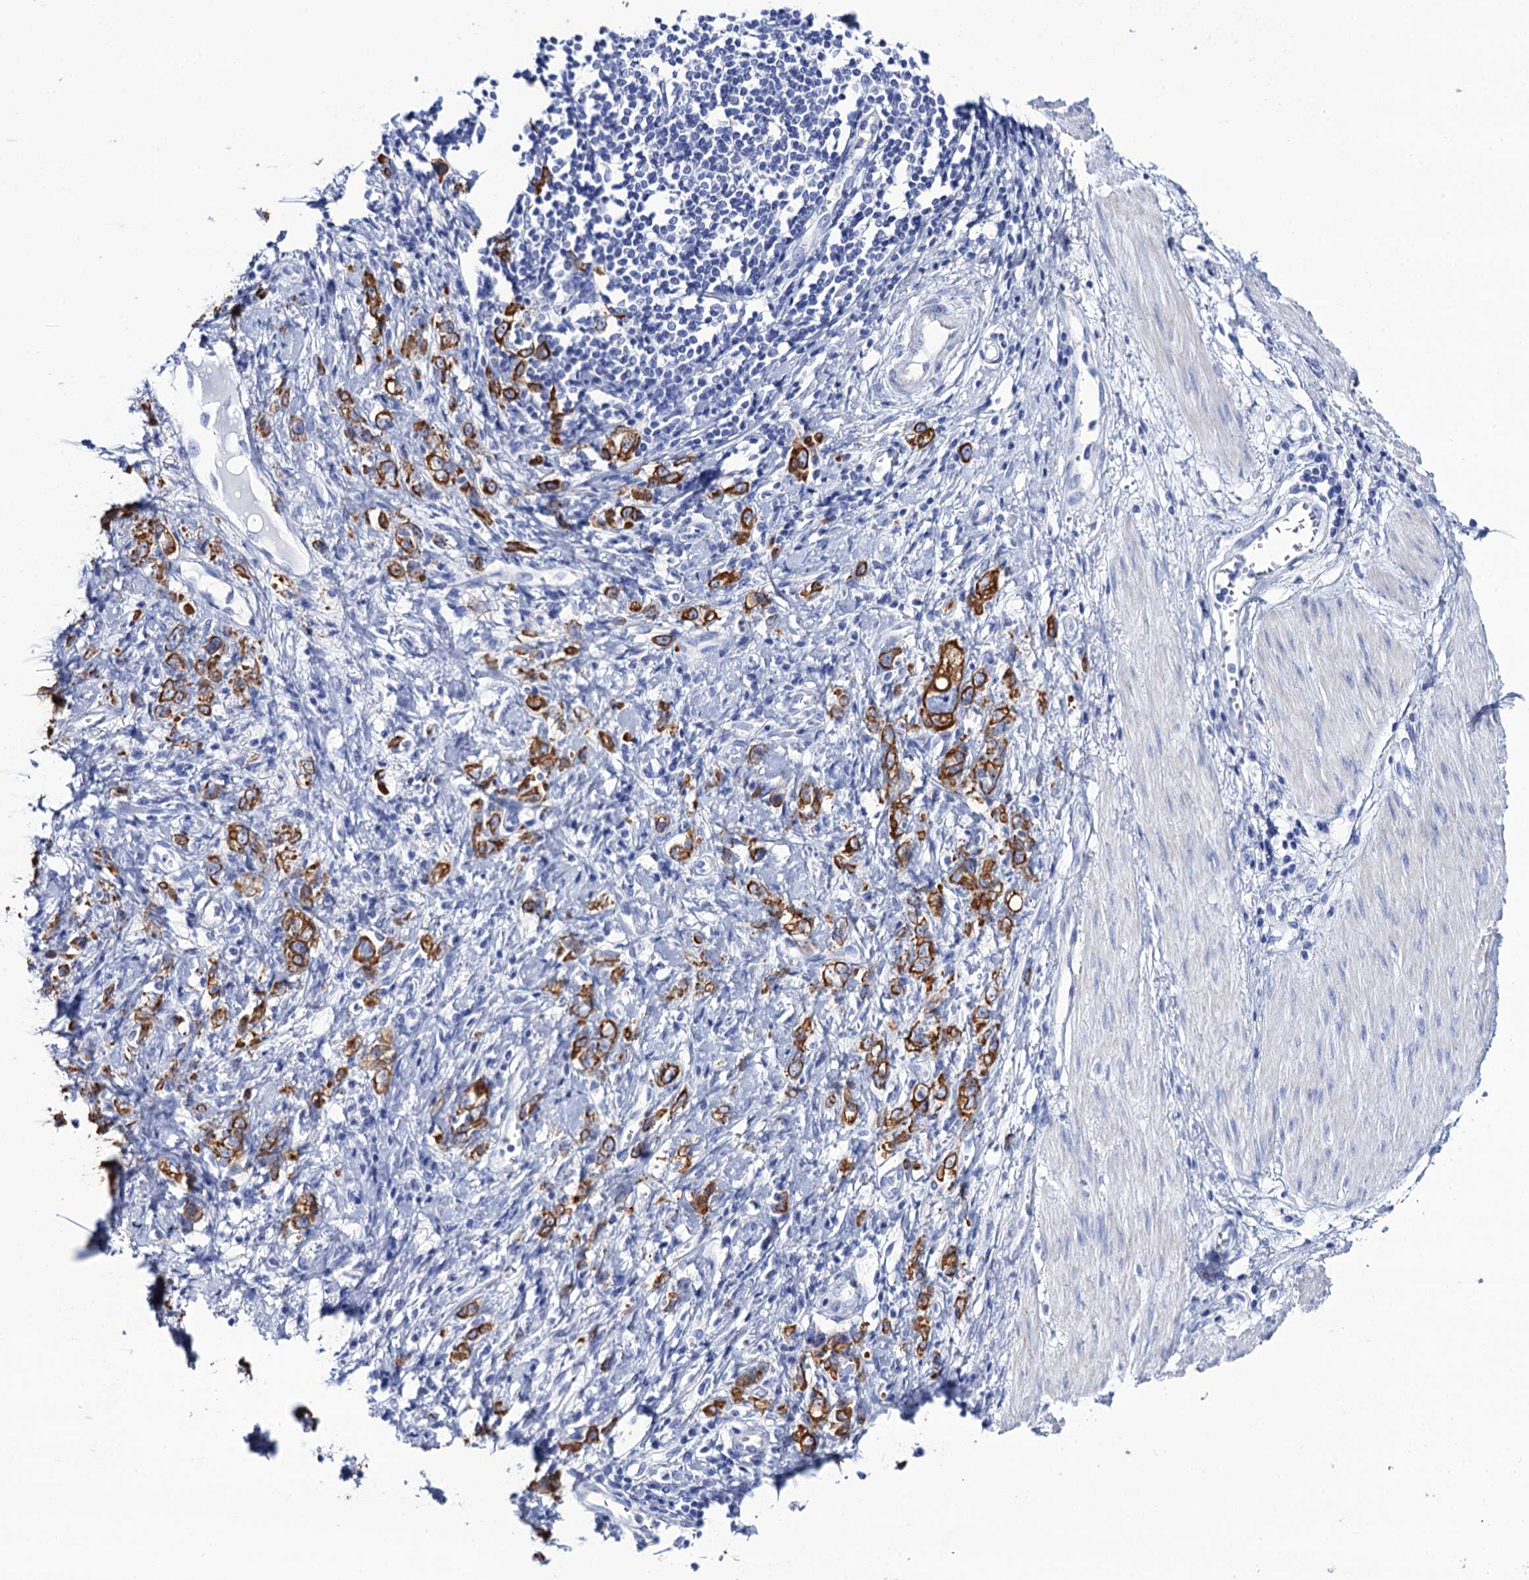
{"staining": {"intensity": "strong", "quantity": ">75%", "location": "cytoplasmic/membranous"}, "tissue": "stomach cancer", "cell_type": "Tumor cells", "image_type": "cancer", "snomed": [{"axis": "morphology", "description": "Adenocarcinoma, NOS"}, {"axis": "topography", "description": "Stomach"}], "caption": "Immunohistochemical staining of human stomach cancer reveals strong cytoplasmic/membranous protein positivity in about >75% of tumor cells.", "gene": "RAB3IP", "patient": {"sex": "female", "age": 76}}